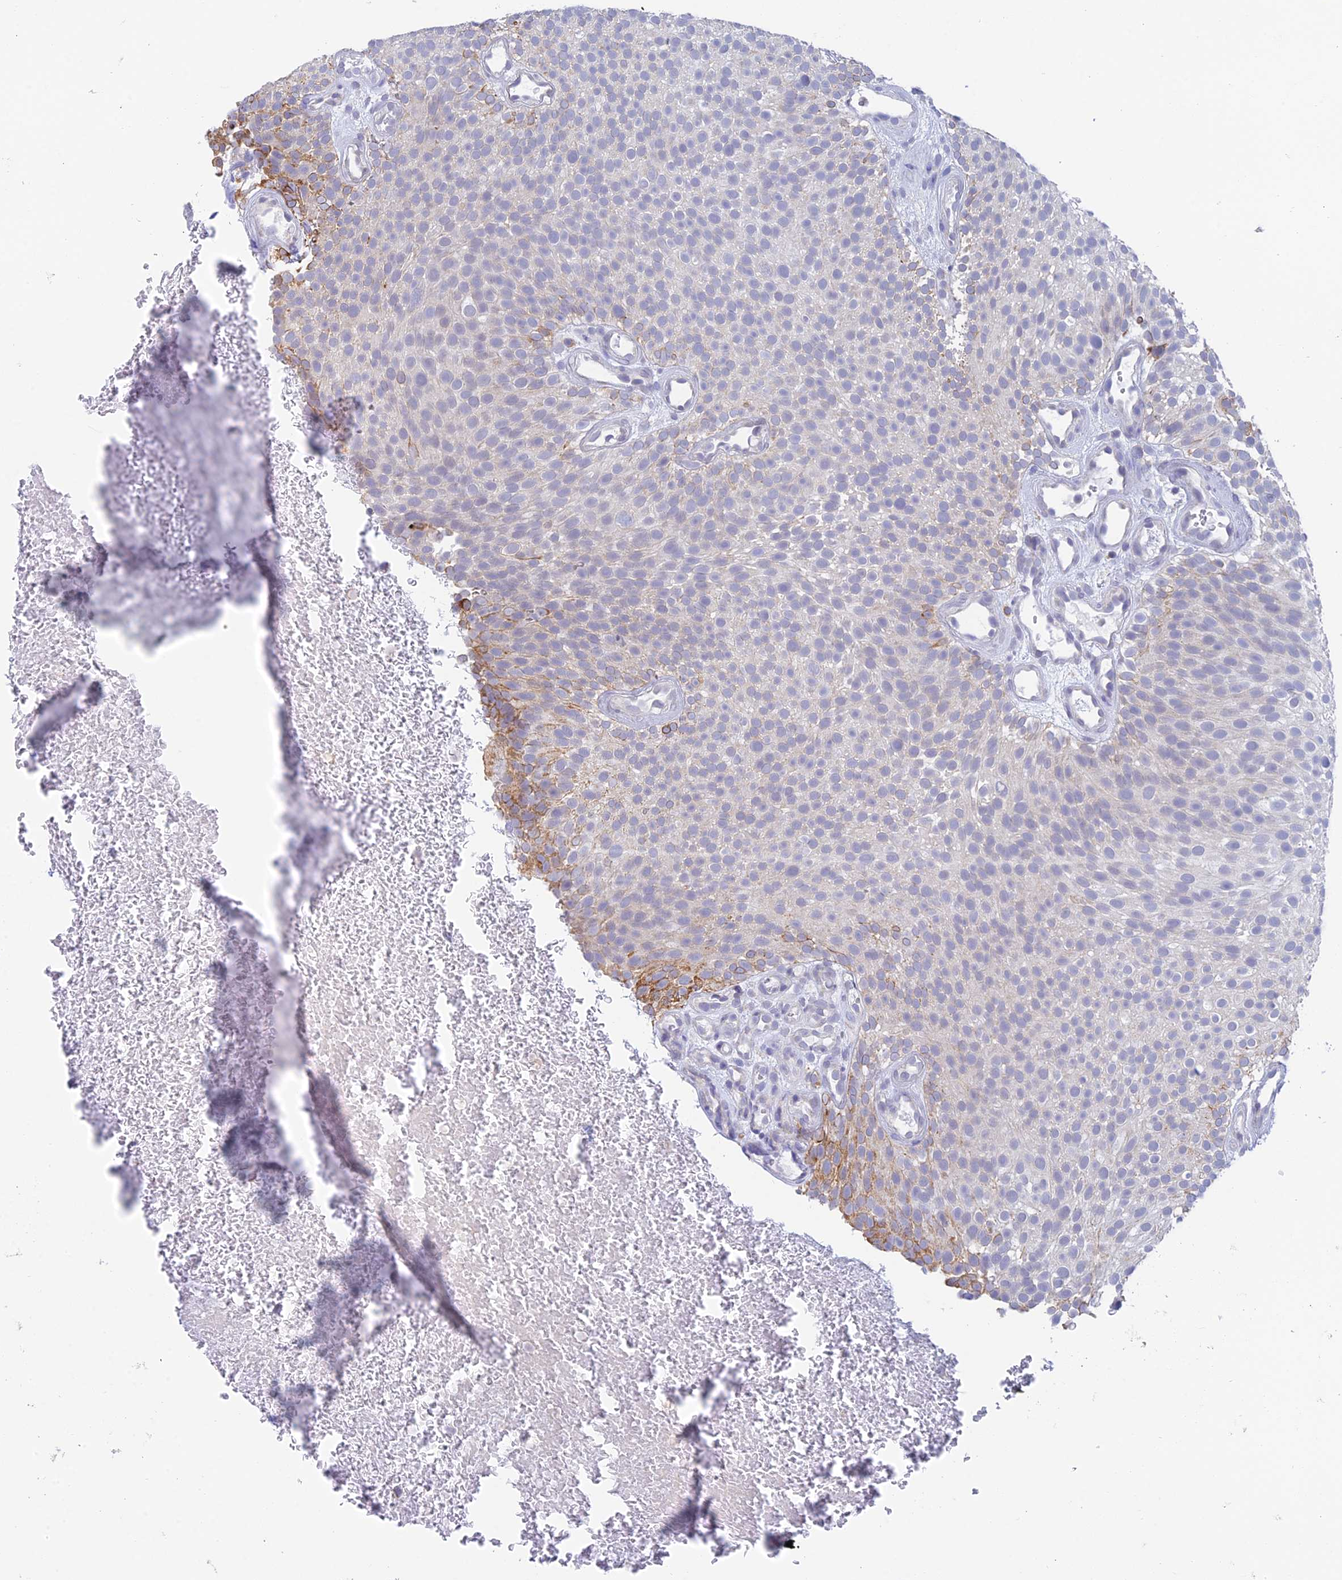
{"staining": {"intensity": "moderate", "quantity": "<25%", "location": "cytoplasmic/membranous"}, "tissue": "urothelial cancer", "cell_type": "Tumor cells", "image_type": "cancer", "snomed": [{"axis": "morphology", "description": "Urothelial carcinoma, Low grade"}, {"axis": "topography", "description": "Urinary bladder"}], "caption": "An immunohistochemistry (IHC) micrograph of tumor tissue is shown. Protein staining in brown labels moderate cytoplasmic/membranous positivity in urothelial carcinoma (low-grade) within tumor cells.", "gene": "REXO5", "patient": {"sex": "male", "age": 78}}